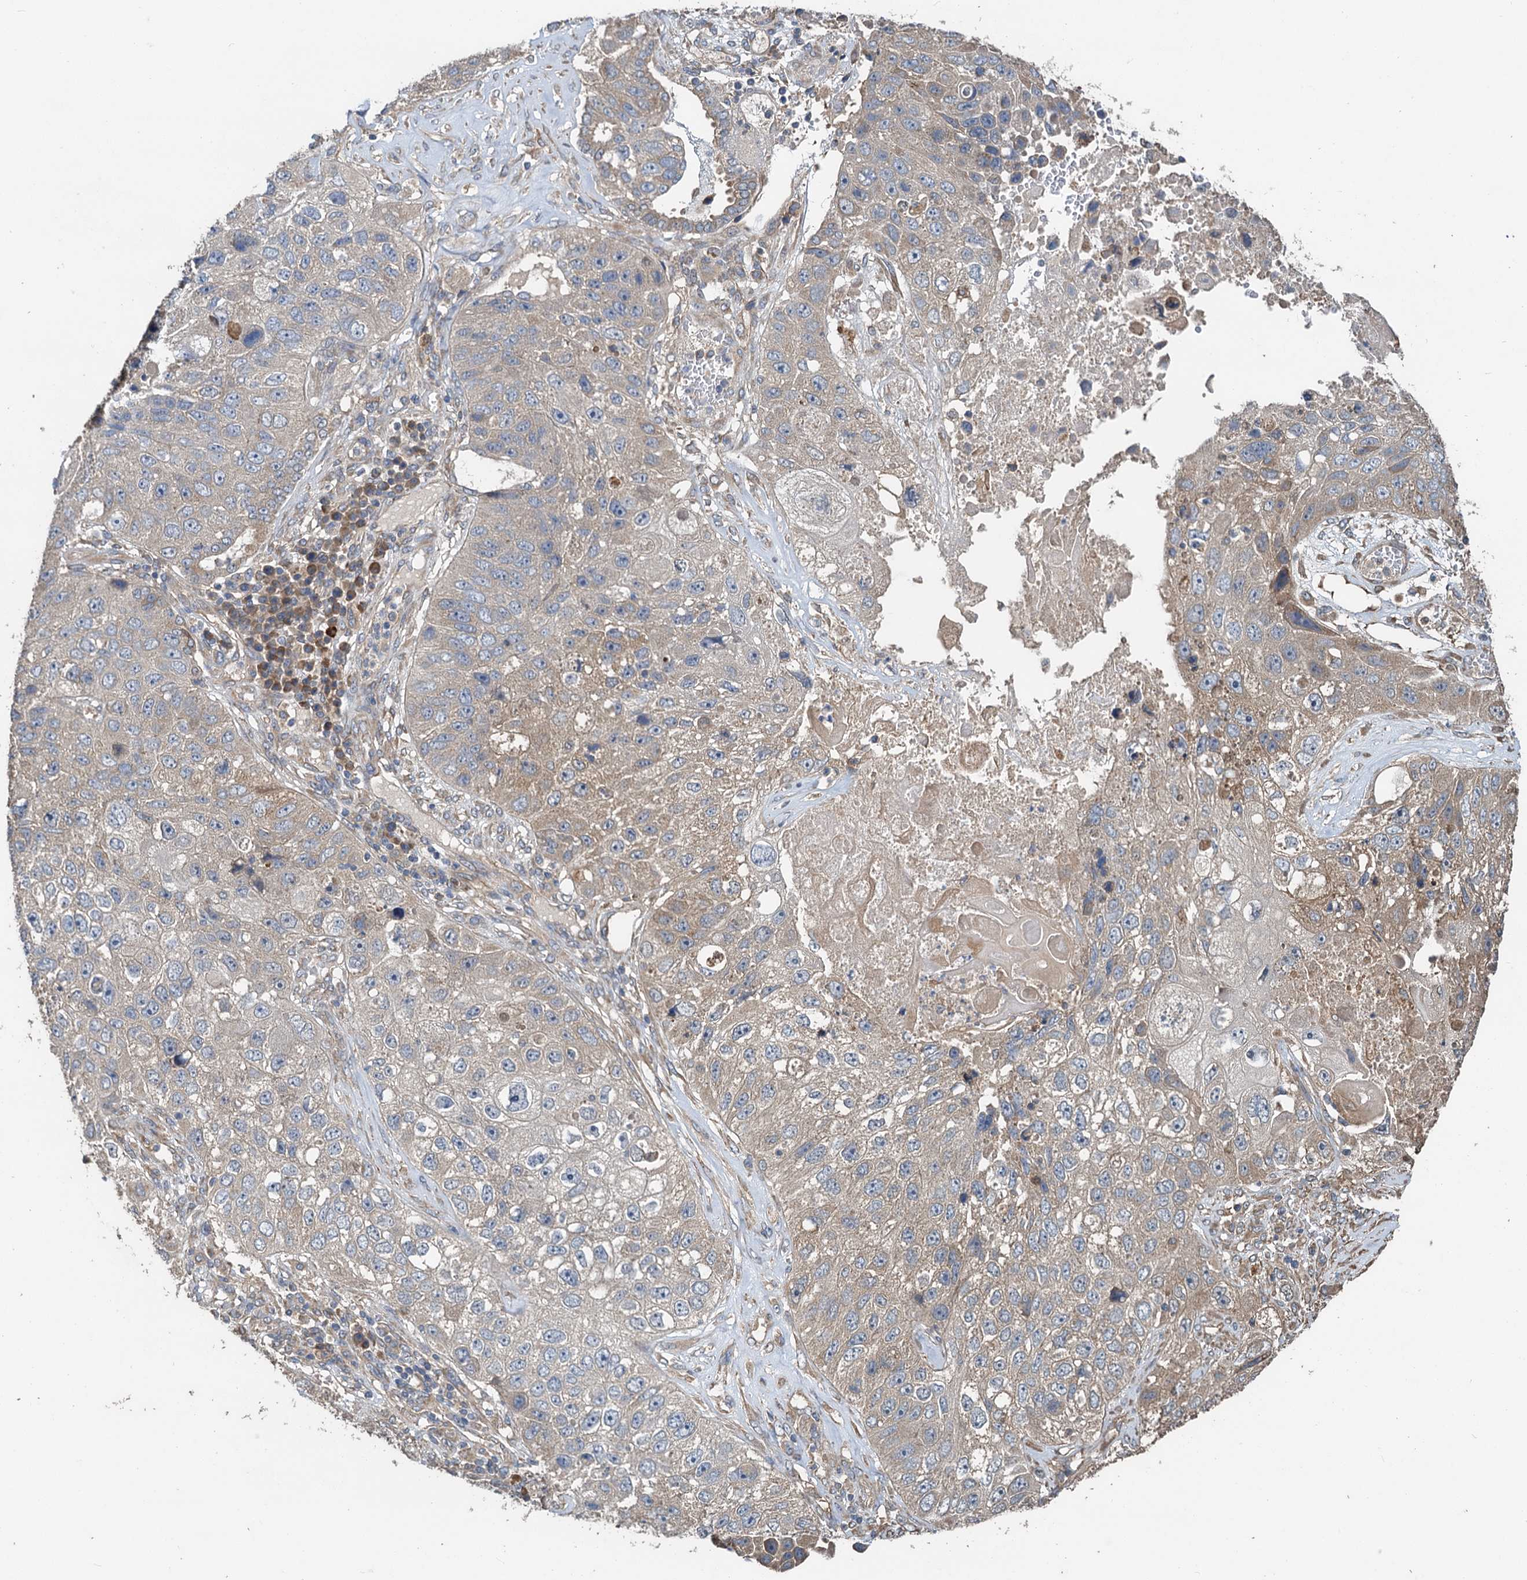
{"staining": {"intensity": "weak", "quantity": "25%-75%", "location": "cytoplasmic/membranous"}, "tissue": "lung cancer", "cell_type": "Tumor cells", "image_type": "cancer", "snomed": [{"axis": "morphology", "description": "Squamous cell carcinoma, NOS"}, {"axis": "topography", "description": "Lung"}], "caption": "Immunohistochemistry of human lung squamous cell carcinoma reveals low levels of weak cytoplasmic/membranous positivity in approximately 25%-75% of tumor cells.", "gene": "HYI", "patient": {"sex": "male", "age": 61}}